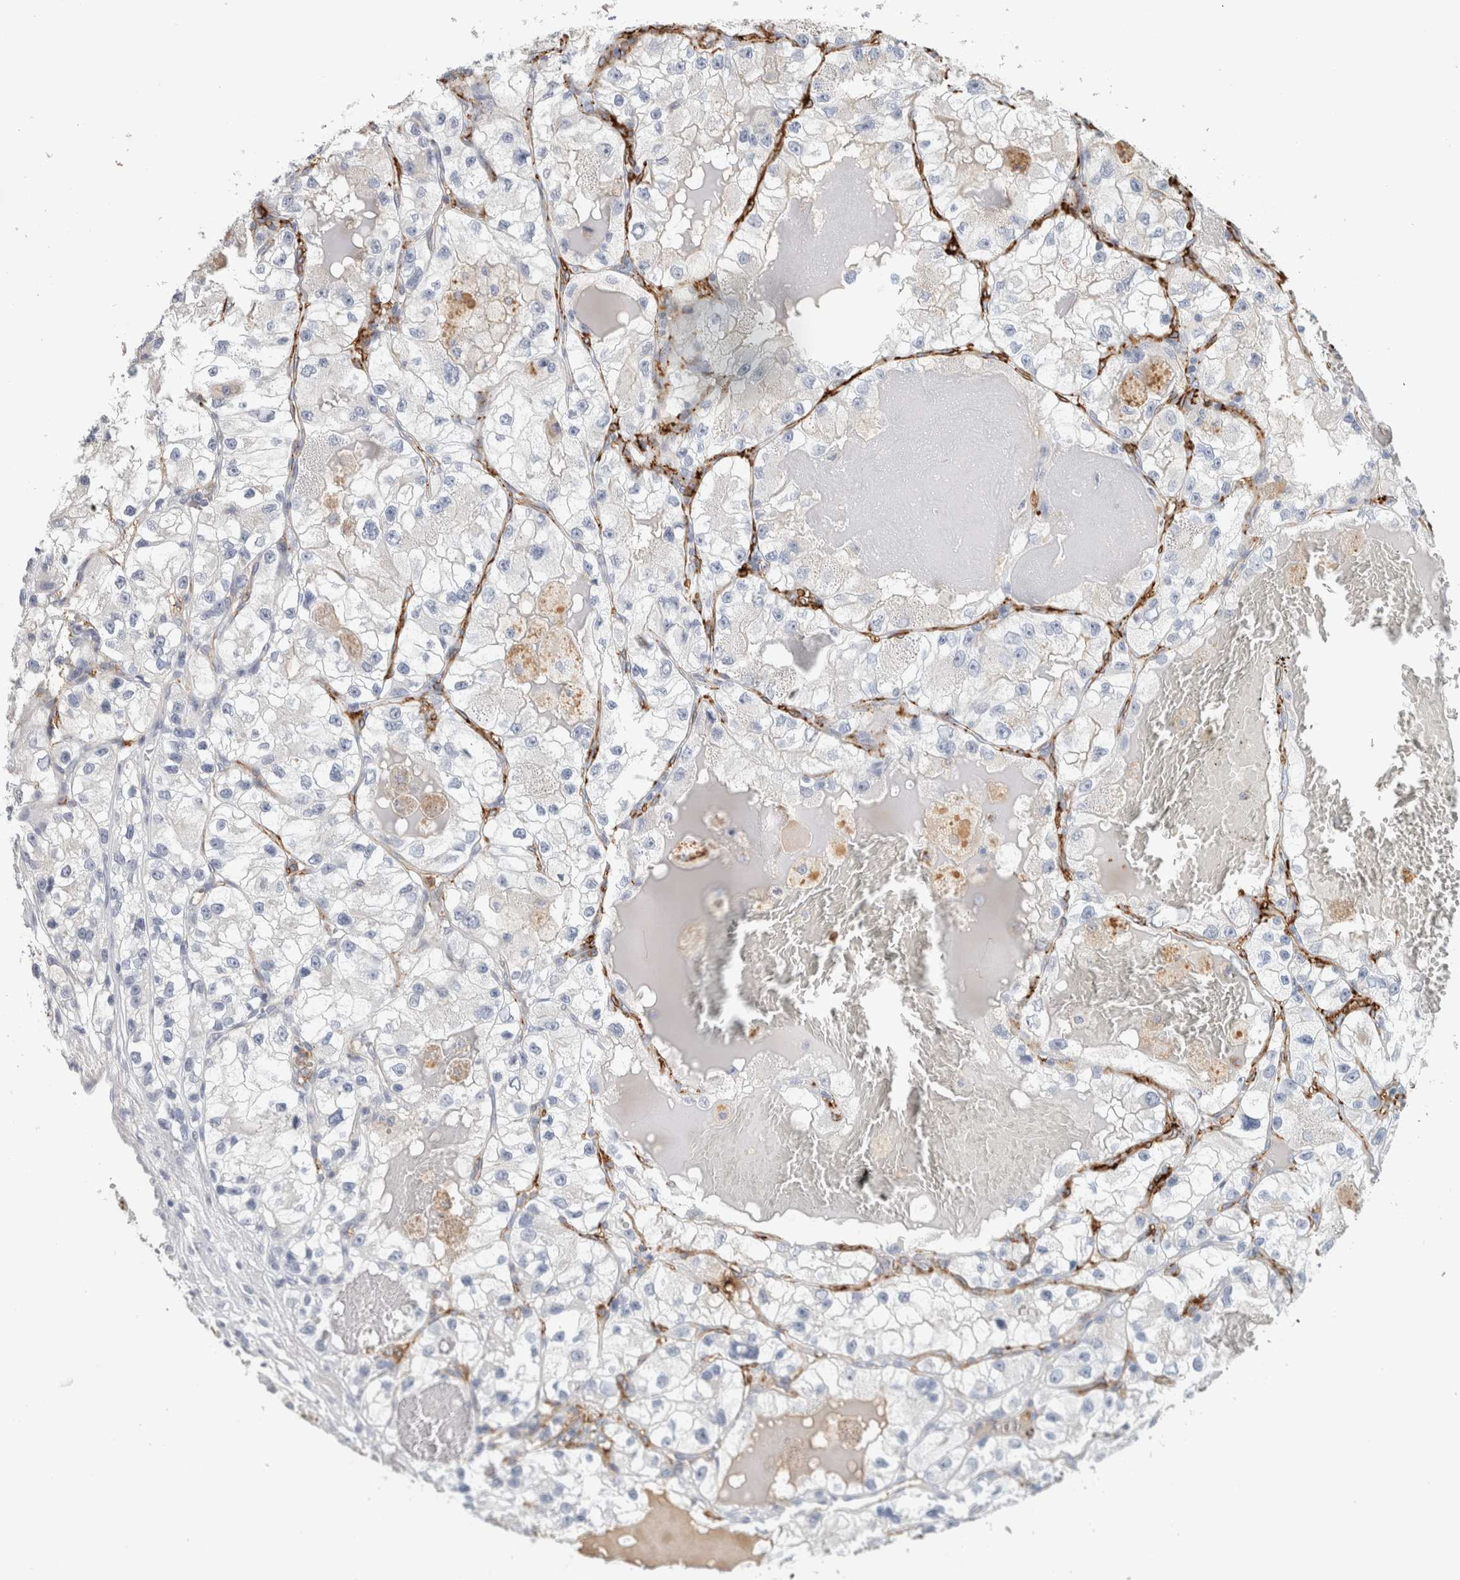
{"staining": {"intensity": "negative", "quantity": "none", "location": "none"}, "tissue": "renal cancer", "cell_type": "Tumor cells", "image_type": "cancer", "snomed": [{"axis": "morphology", "description": "Adenocarcinoma, NOS"}, {"axis": "topography", "description": "Kidney"}], "caption": "Tumor cells are negative for protein expression in human renal cancer (adenocarcinoma).", "gene": "CD36", "patient": {"sex": "female", "age": 57}}